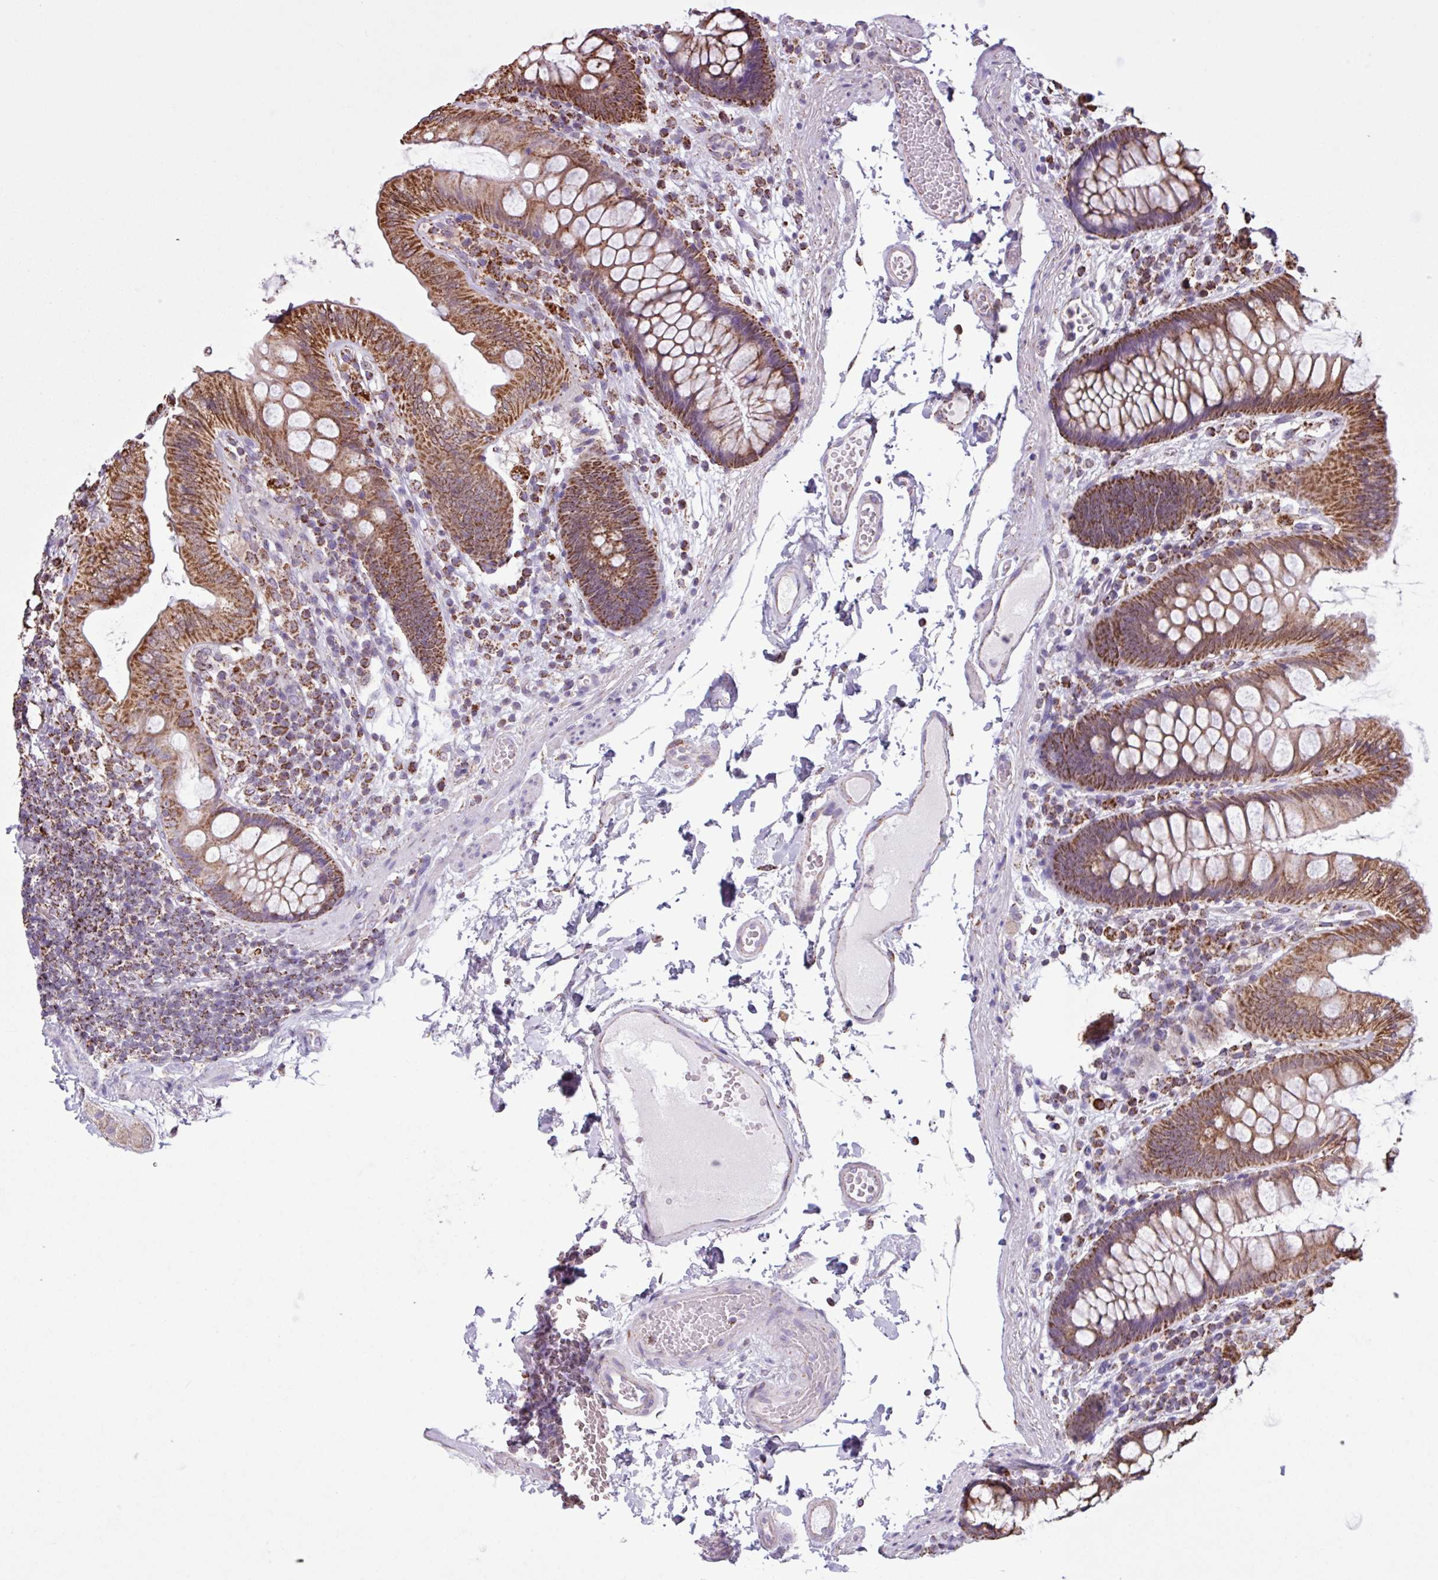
{"staining": {"intensity": "weak", "quantity": ">75%", "location": "cytoplasmic/membranous"}, "tissue": "colon", "cell_type": "Endothelial cells", "image_type": "normal", "snomed": [{"axis": "morphology", "description": "Normal tissue, NOS"}, {"axis": "topography", "description": "Colon"}], "caption": "DAB (3,3'-diaminobenzidine) immunohistochemical staining of normal colon exhibits weak cytoplasmic/membranous protein staining in approximately >75% of endothelial cells. The staining is performed using DAB brown chromogen to label protein expression. The nuclei are counter-stained blue using hematoxylin.", "gene": "ALG8", "patient": {"sex": "male", "age": 84}}